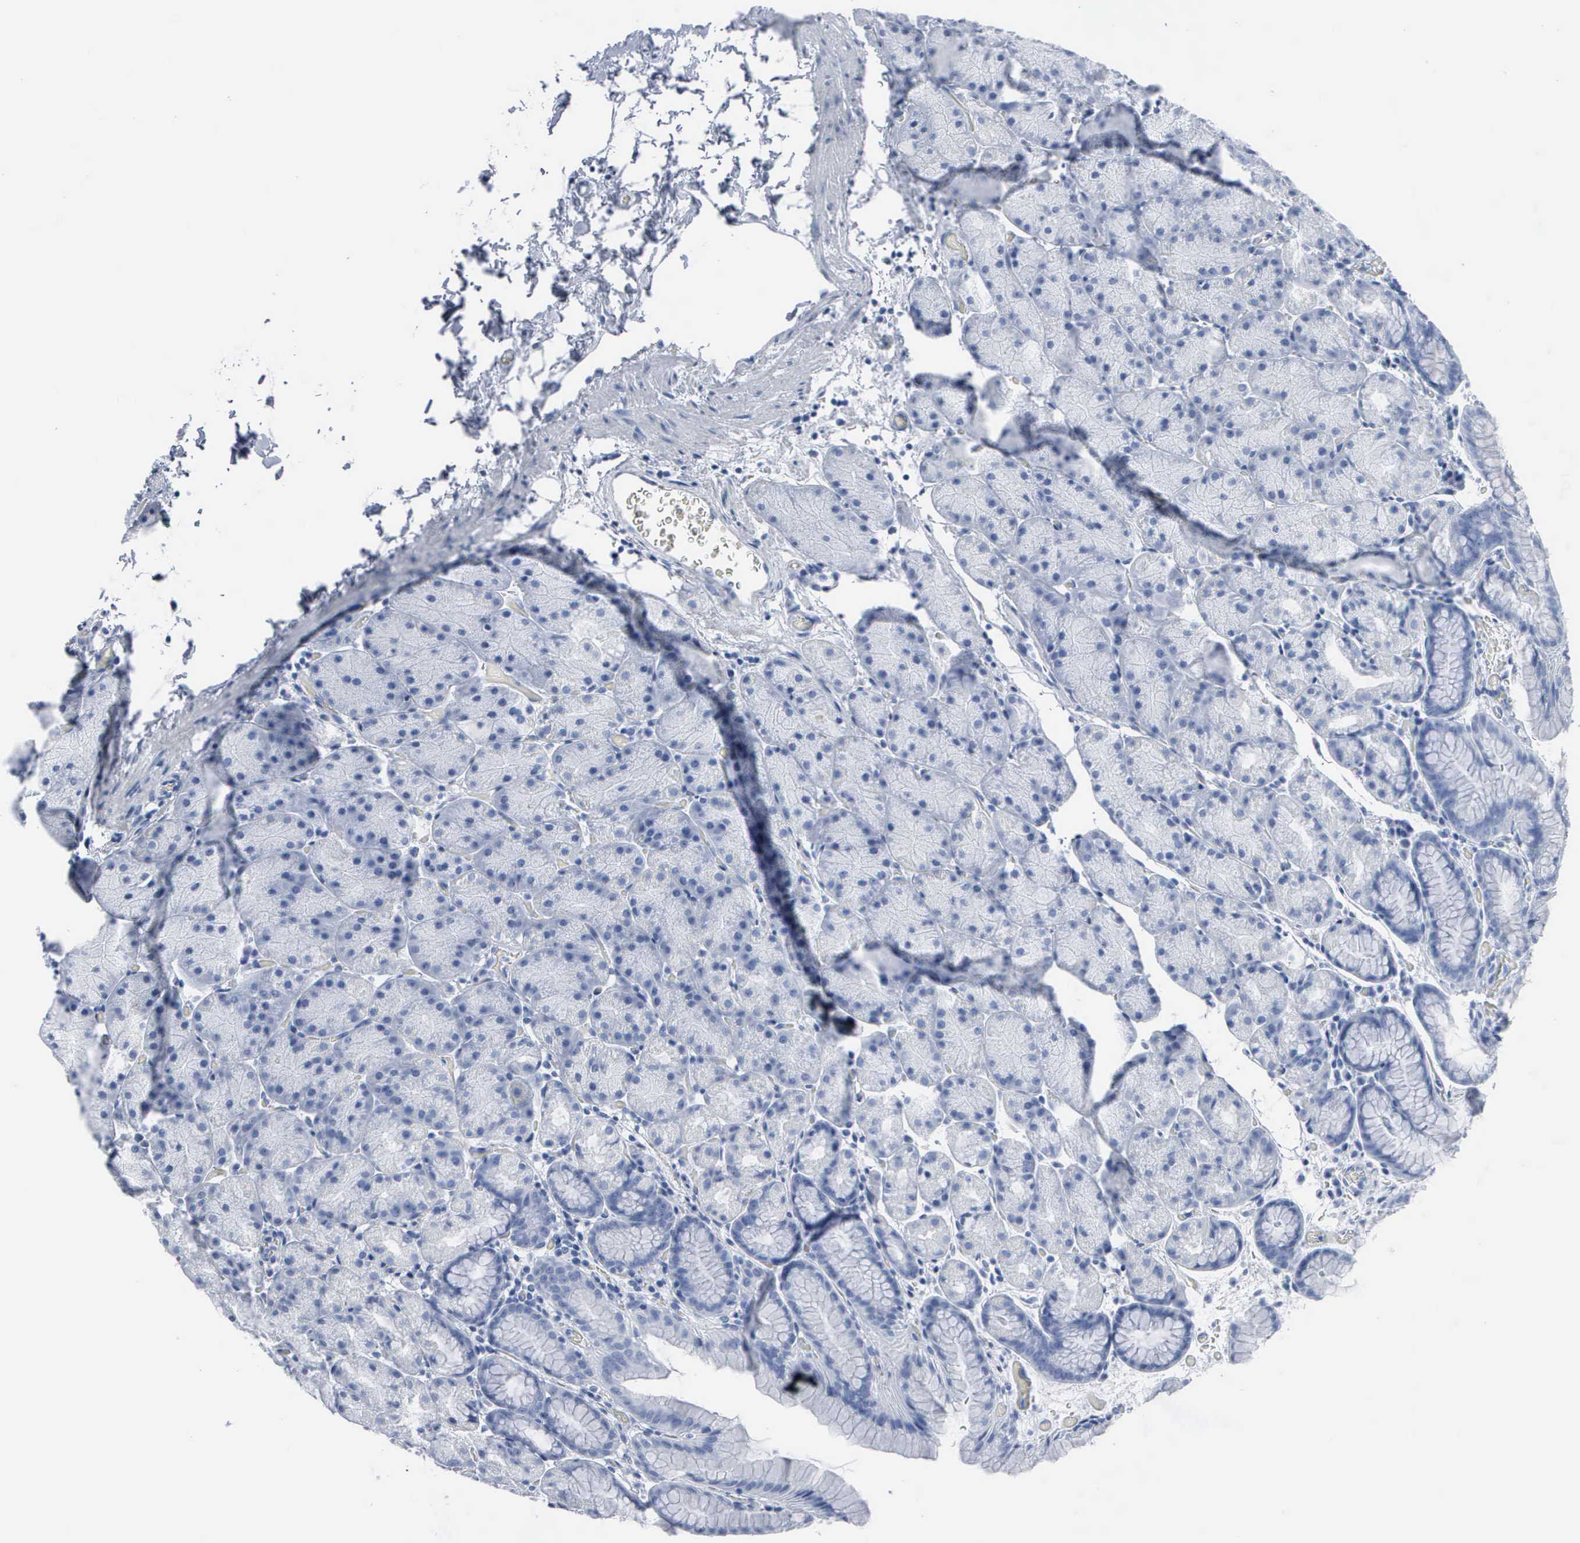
{"staining": {"intensity": "negative", "quantity": "none", "location": "none"}, "tissue": "stomach", "cell_type": "Glandular cells", "image_type": "normal", "snomed": [{"axis": "morphology", "description": "Normal tissue, NOS"}, {"axis": "topography", "description": "Stomach, upper"}], "caption": "The histopathology image reveals no significant positivity in glandular cells of stomach. (Immunohistochemistry, brightfield microscopy, high magnification).", "gene": "DMD", "patient": {"sex": "male", "age": 47}}